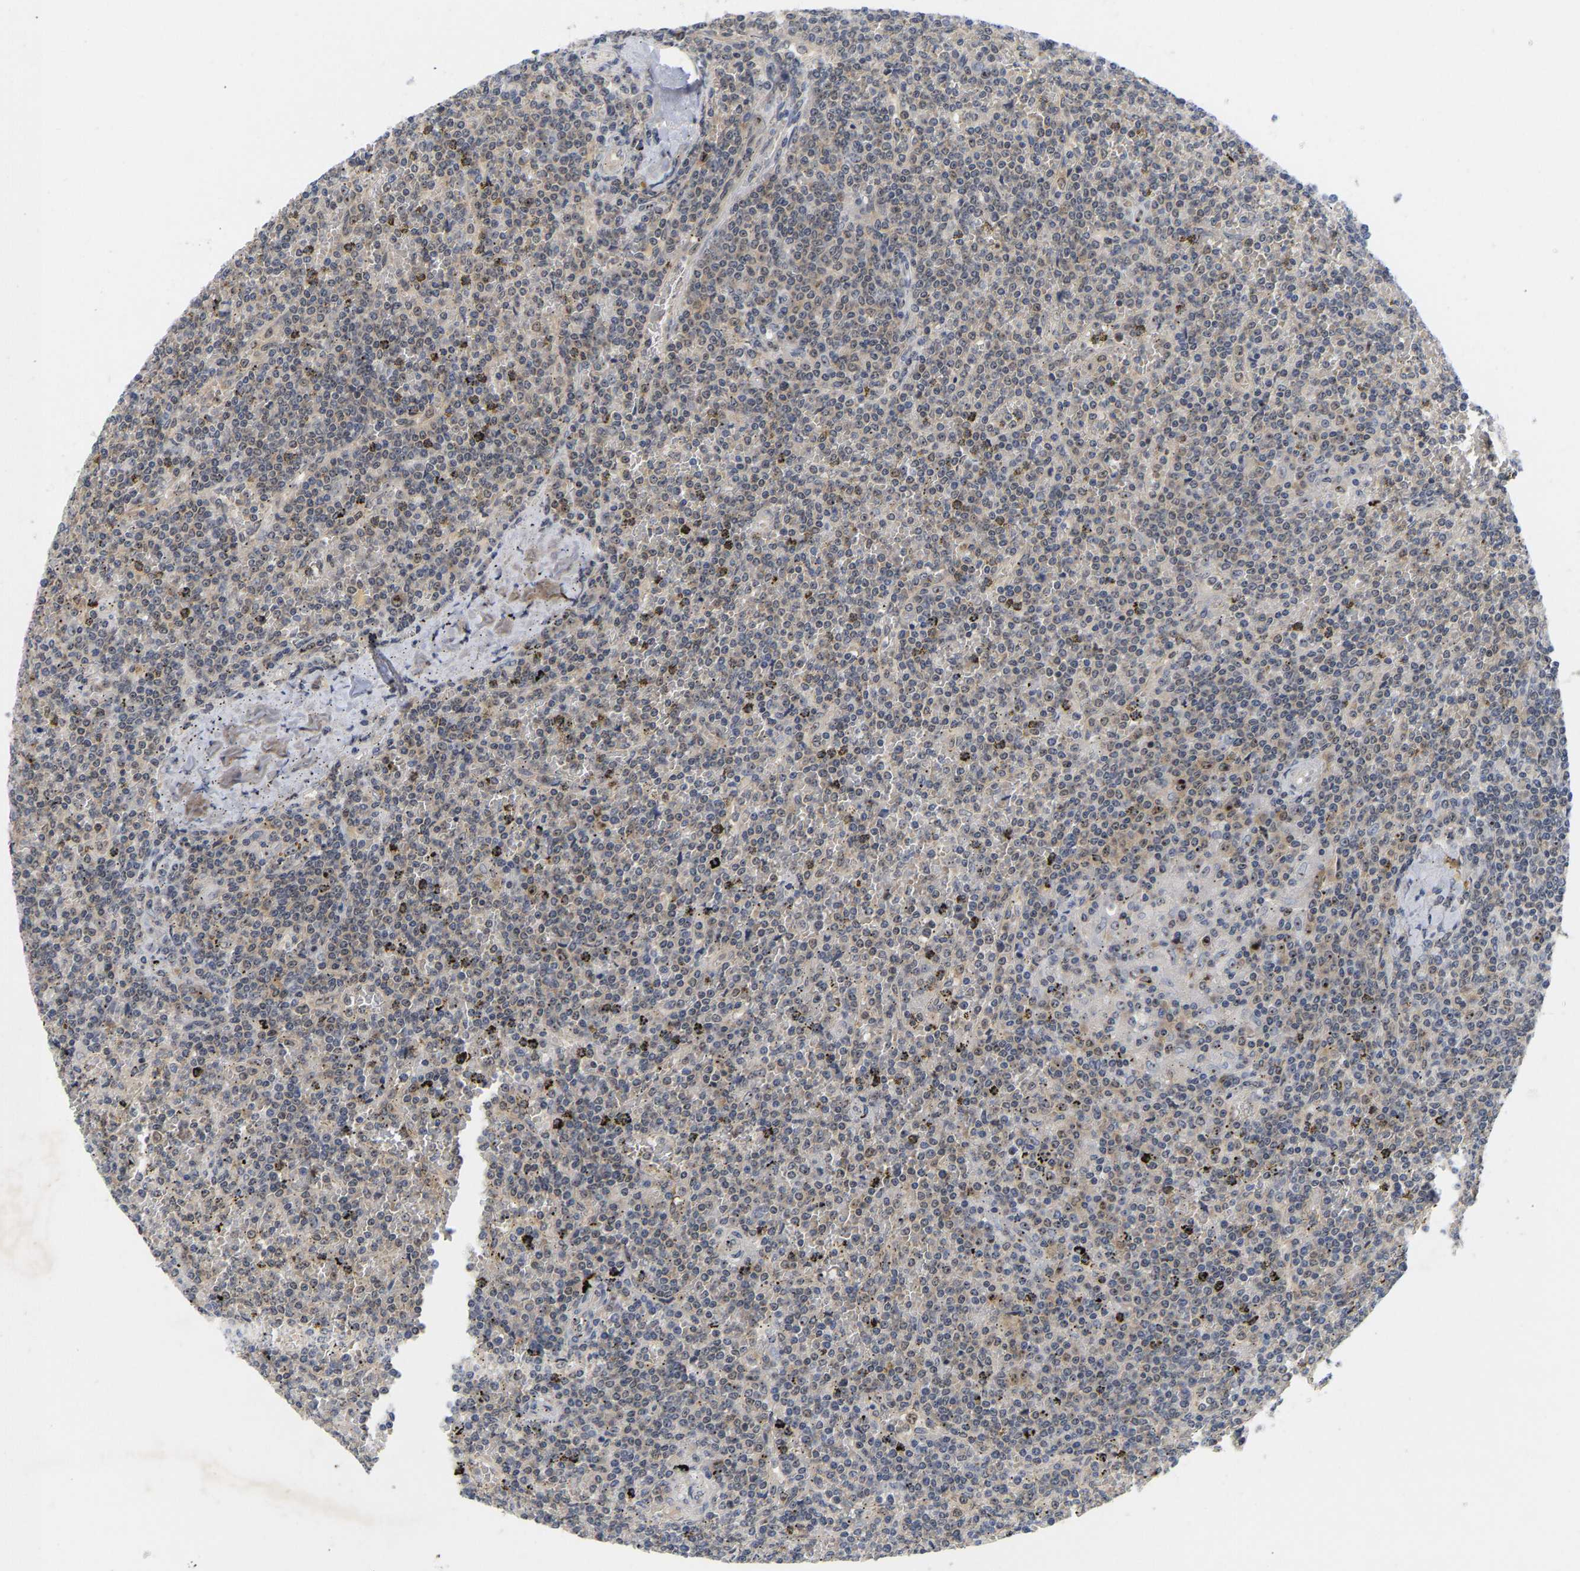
{"staining": {"intensity": "strong", "quantity": "<25%", "location": "cytoplasmic/membranous,nuclear"}, "tissue": "lymphoma", "cell_type": "Tumor cells", "image_type": "cancer", "snomed": [{"axis": "morphology", "description": "Malignant lymphoma, non-Hodgkin's type, Low grade"}, {"axis": "topography", "description": "Spleen"}], "caption": "A brown stain shows strong cytoplasmic/membranous and nuclear staining of a protein in lymphoma tumor cells.", "gene": "NLE1", "patient": {"sex": "female", "age": 19}}